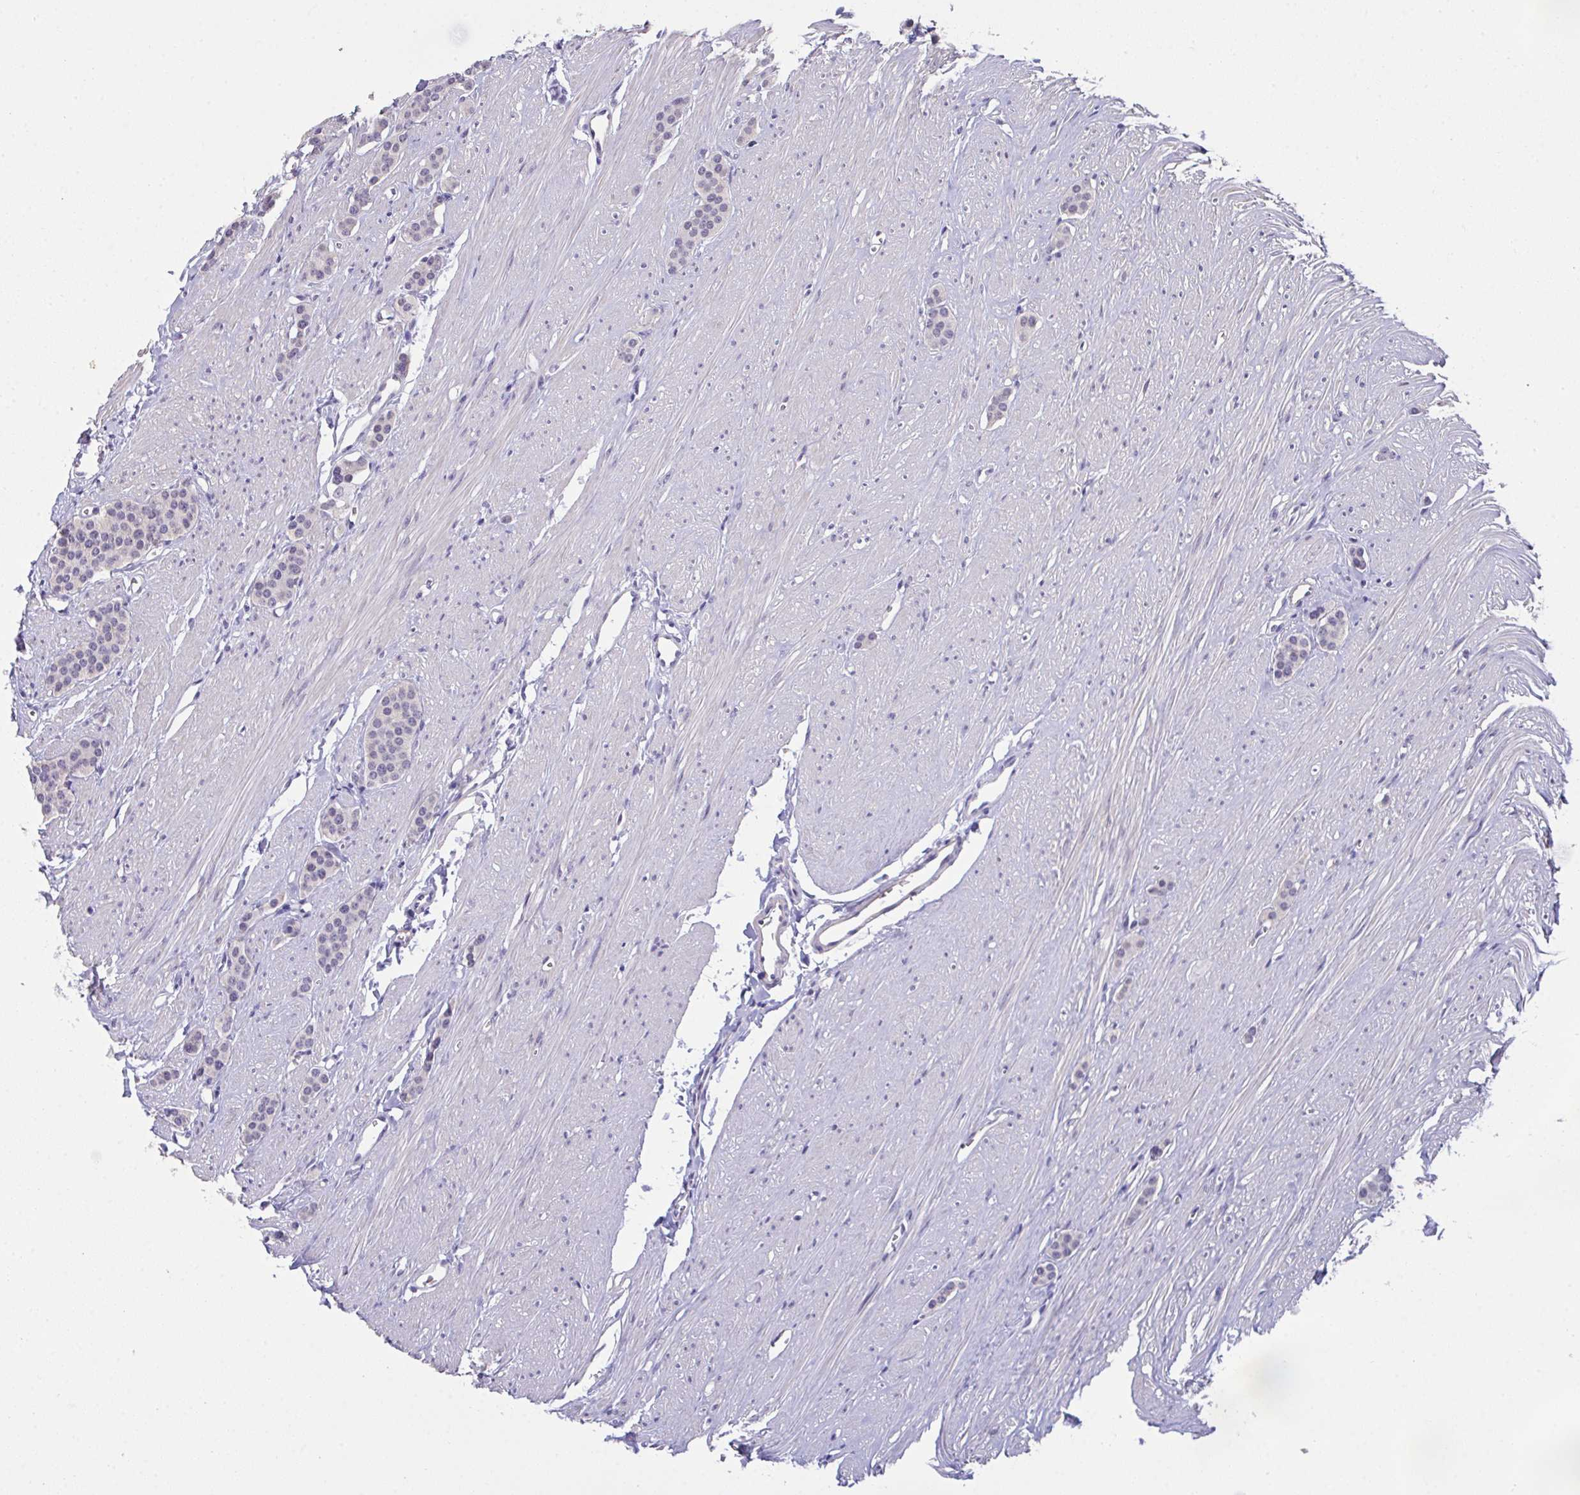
{"staining": {"intensity": "negative", "quantity": "none", "location": "none"}, "tissue": "carcinoid", "cell_type": "Tumor cells", "image_type": "cancer", "snomed": [{"axis": "morphology", "description": "Carcinoid, malignant, NOS"}, {"axis": "topography", "description": "Small intestine"}], "caption": "DAB immunohistochemical staining of carcinoid demonstrates no significant positivity in tumor cells. The staining was performed using DAB to visualize the protein expression in brown, while the nuclei were stained in blue with hematoxylin (Magnification: 20x).", "gene": "ATP6V0D2", "patient": {"sex": "male", "age": 60}}